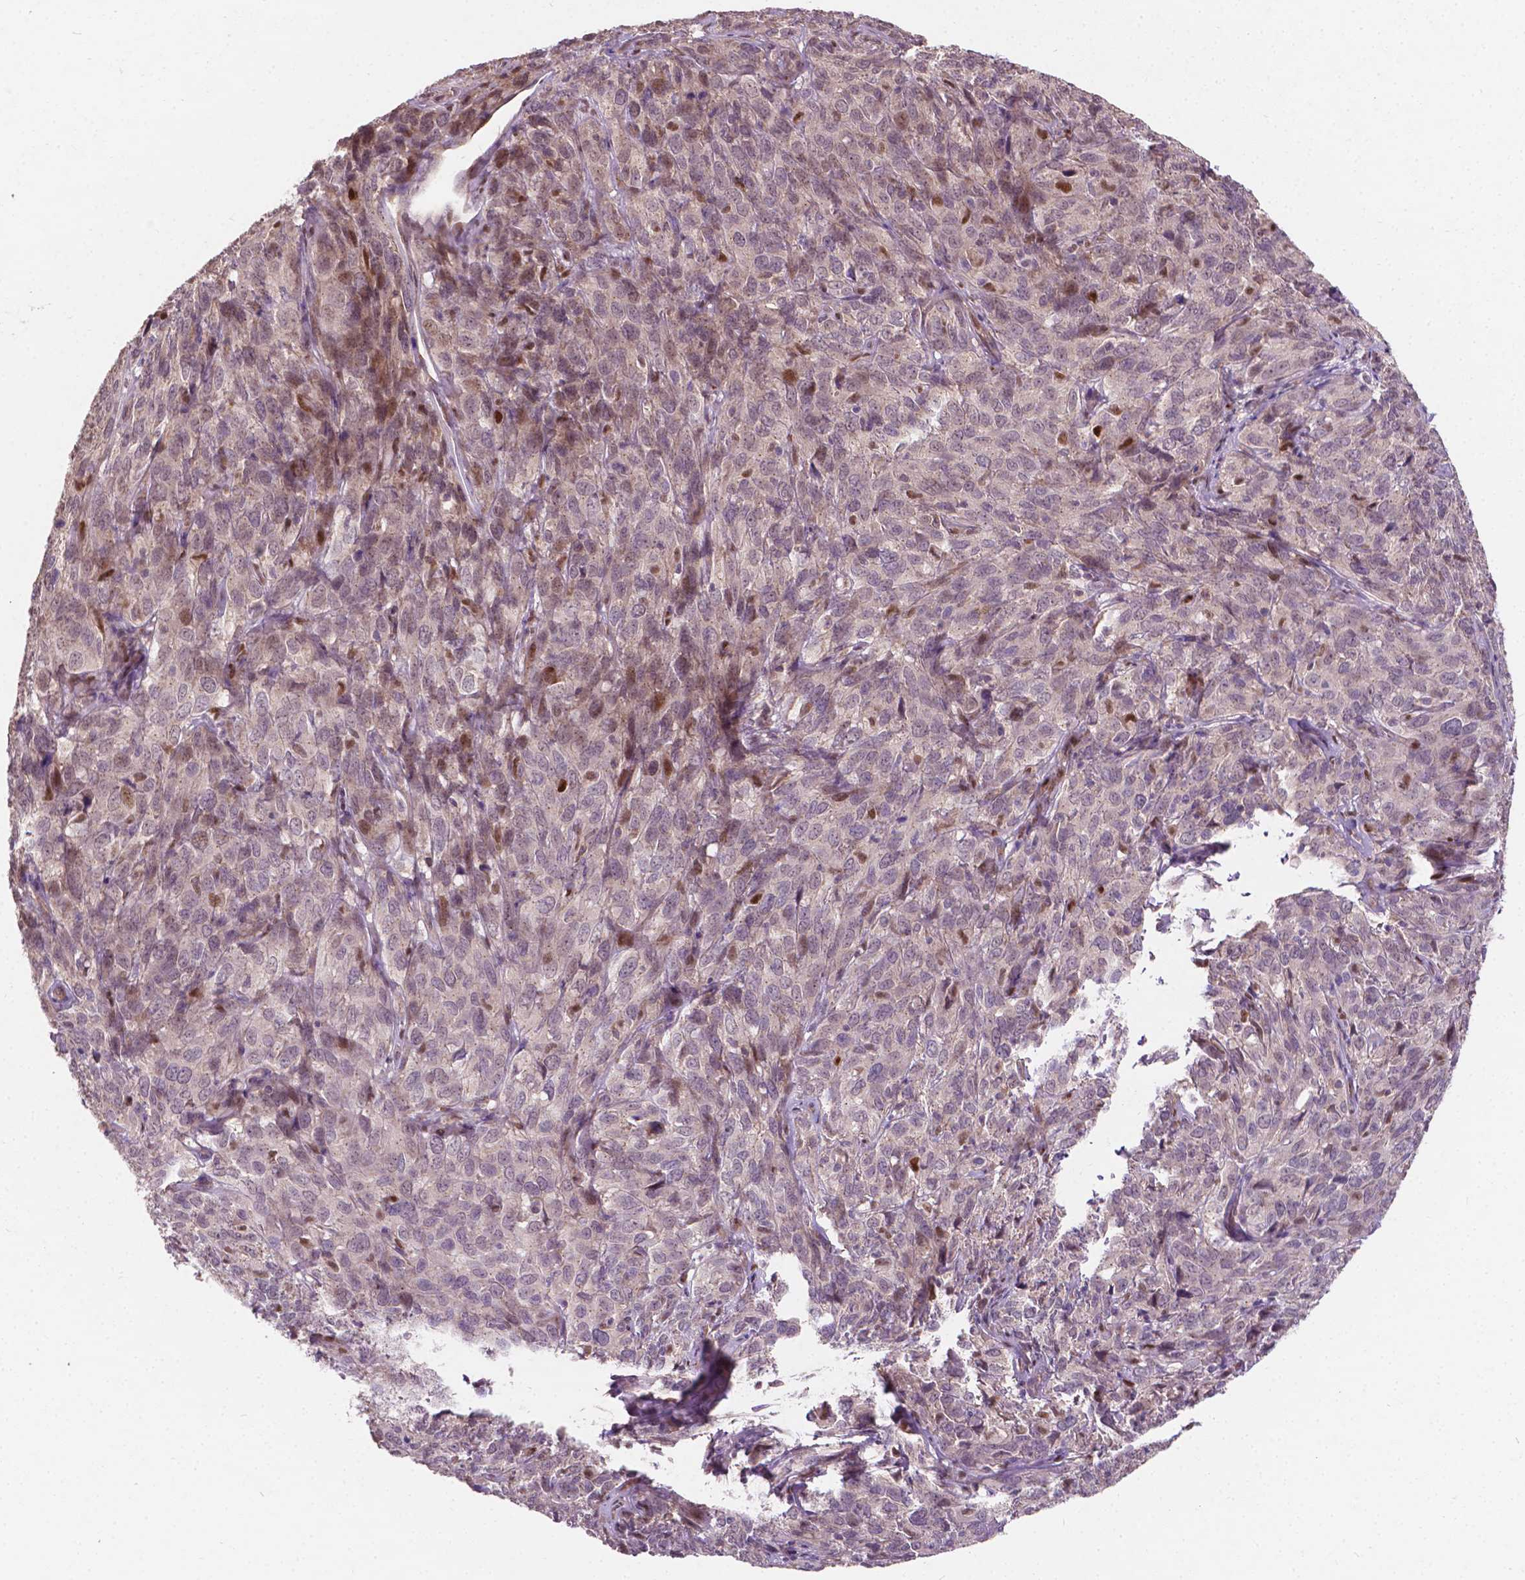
{"staining": {"intensity": "moderate", "quantity": "<25%", "location": "nuclear"}, "tissue": "cervical cancer", "cell_type": "Tumor cells", "image_type": "cancer", "snomed": [{"axis": "morphology", "description": "Squamous cell carcinoma, NOS"}, {"axis": "topography", "description": "Cervix"}], "caption": "High-power microscopy captured an IHC photomicrograph of cervical cancer (squamous cell carcinoma), revealing moderate nuclear expression in approximately <25% of tumor cells.", "gene": "DUSP16", "patient": {"sex": "female", "age": 51}}